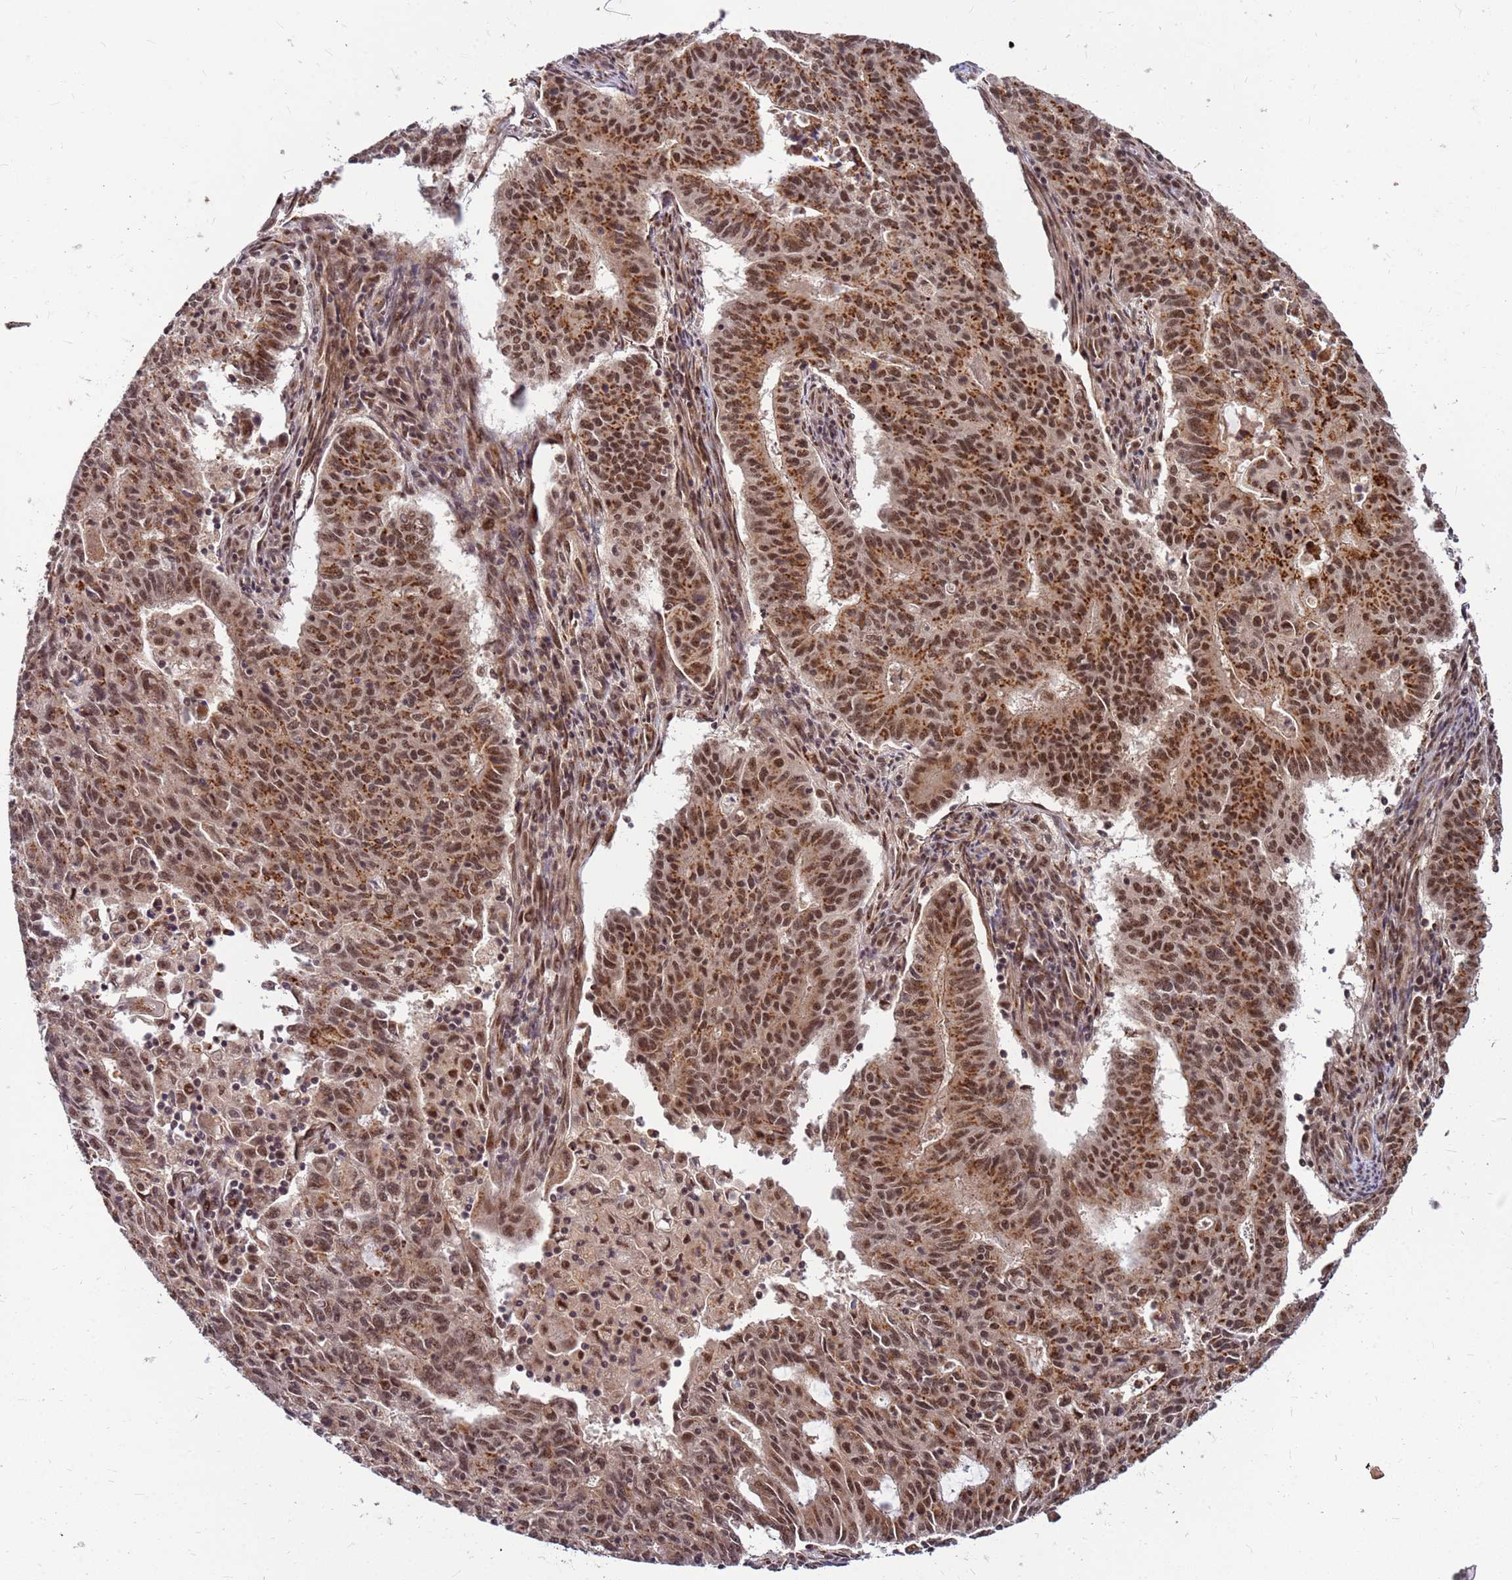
{"staining": {"intensity": "moderate", "quantity": ">75%", "location": "cytoplasmic/membranous,nuclear"}, "tissue": "endometrial cancer", "cell_type": "Tumor cells", "image_type": "cancer", "snomed": [{"axis": "morphology", "description": "Adenocarcinoma, NOS"}, {"axis": "topography", "description": "Endometrium"}], "caption": "Endometrial cancer tissue shows moderate cytoplasmic/membranous and nuclear staining in about >75% of tumor cells", "gene": "NCBP2", "patient": {"sex": "female", "age": 59}}